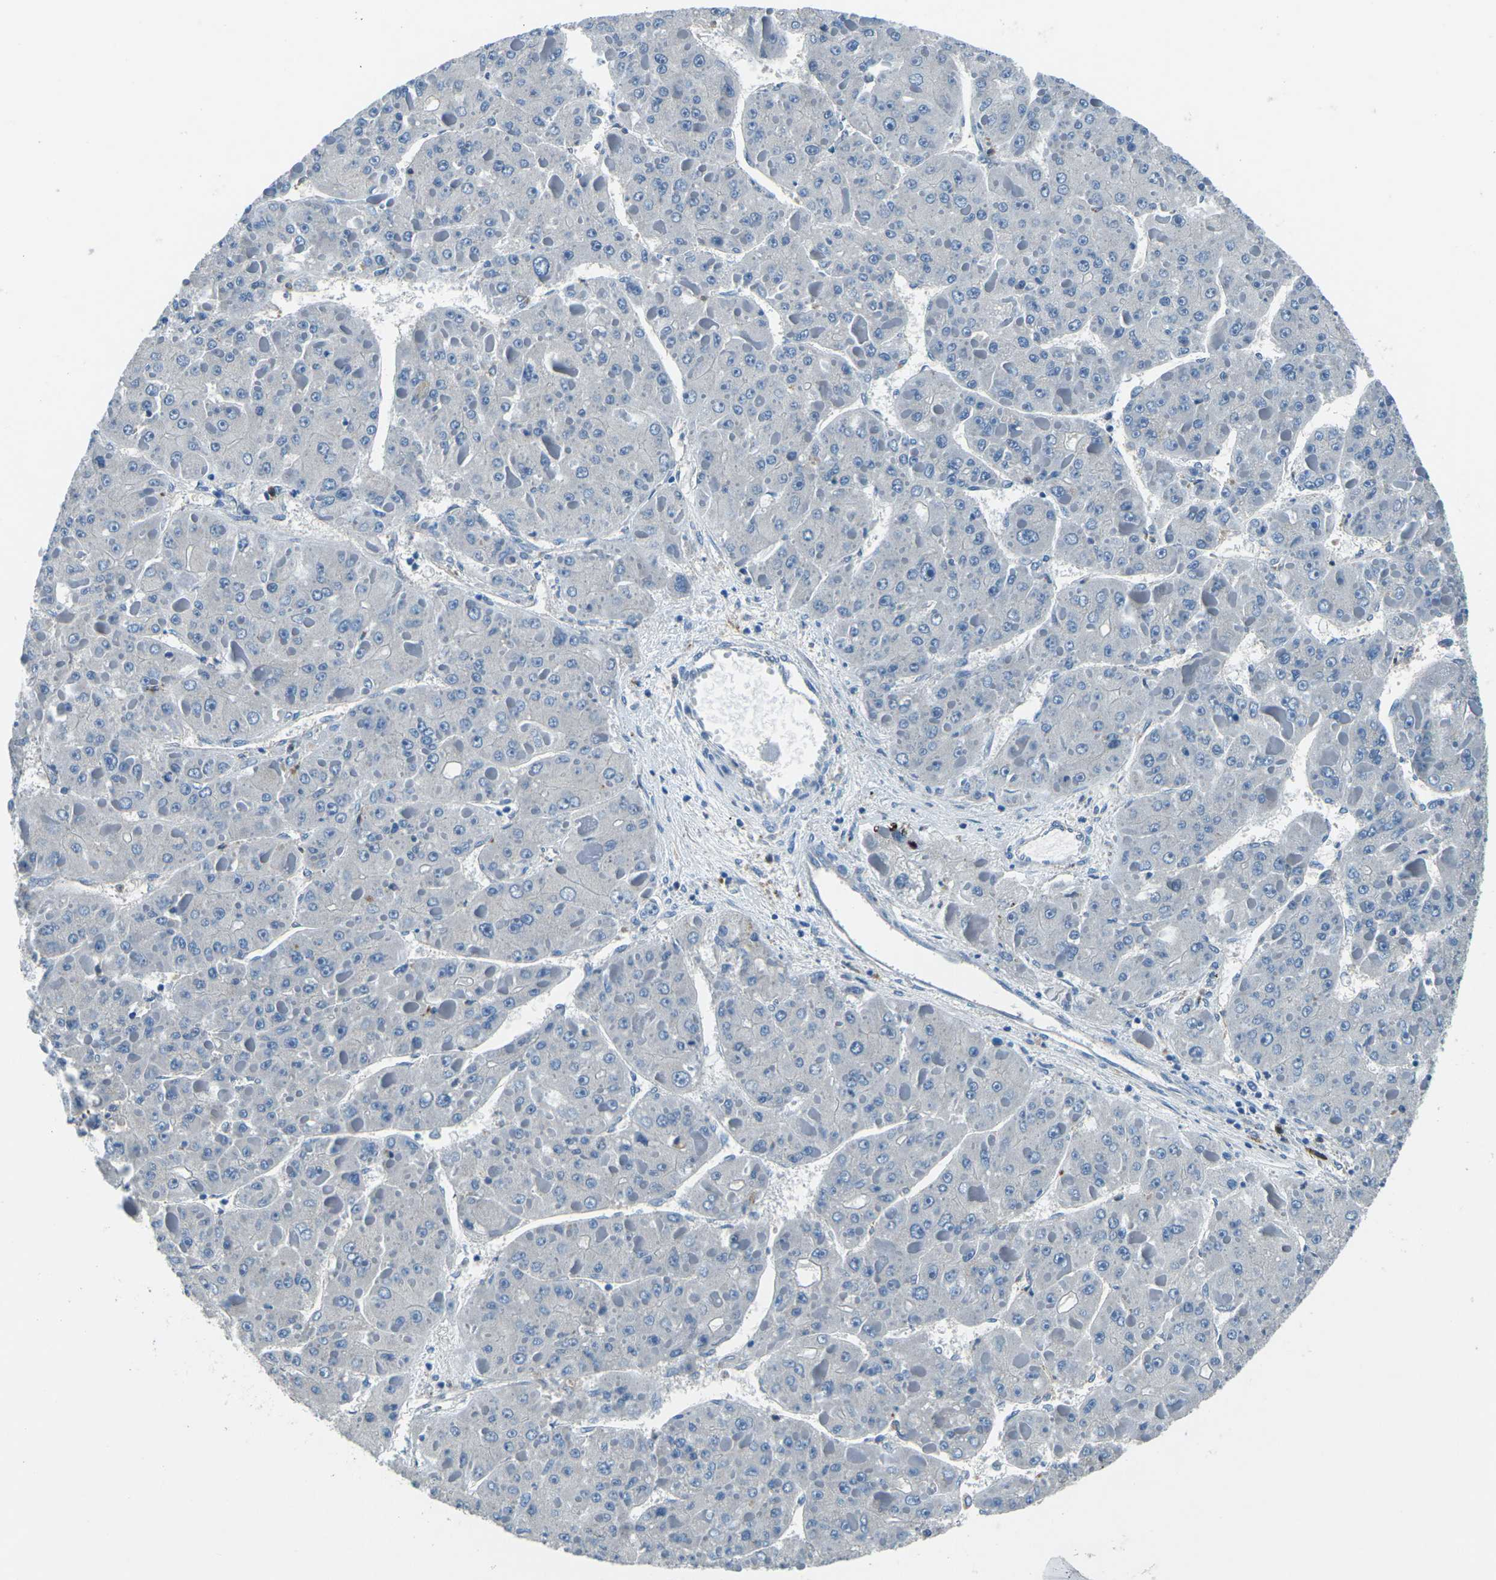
{"staining": {"intensity": "negative", "quantity": "none", "location": "none"}, "tissue": "liver cancer", "cell_type": "Tumor cells", "image_type": "cancer", "snomed": [{"axis": "morphology", "description": "Carcinoma, Hepatocellular, NOS"}, {"axis": "topography", "description": "Liver"}], "caption": "The image demonstrates no staining of tumor cells in hepatocellular carcinoma (liver).", "gene": "CD1D", "patient": {"sex": "female", "age": 73}}